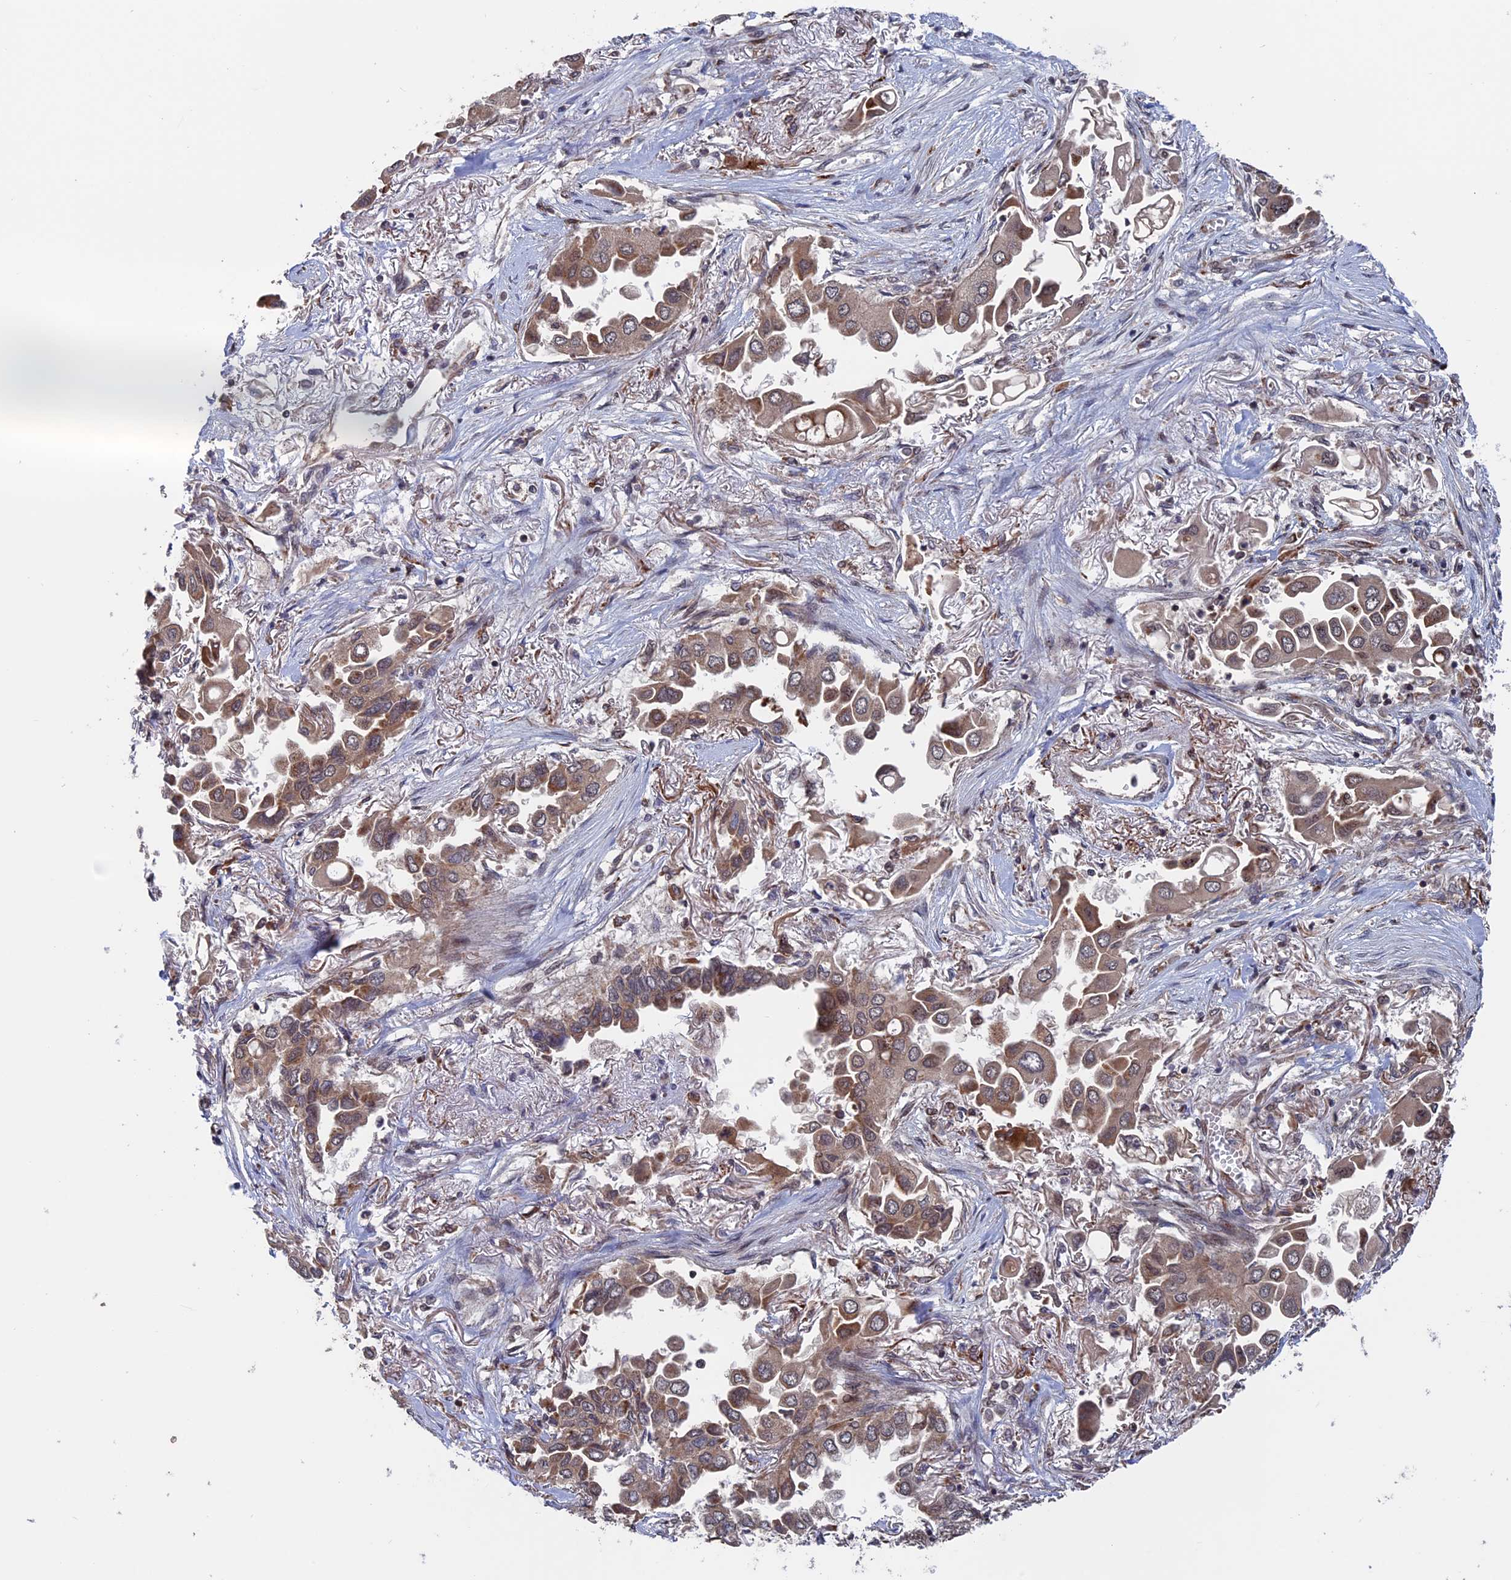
{"staining": {"intensity": "moderate", "quantity": ">75%", "location": "cytoplasmic/membranous"}, "tissue": "lung cancer", "cell_type": "Tumor cells", "image_type": "cancer", "snomed": [{"axis": "morphology", "description": "Adenocarcinoma, NOS"}, {"axis": "topography", "description": "Lung"}], "caption": "Human lung cancer (adenocarcinoma) stained for a protein (brown) shows moderate cytoplasmic/membranous positive staining in about >75% of tumor cells.", "gene": "PLA2G15", "patient": {"sex": "female", "age": 76}}